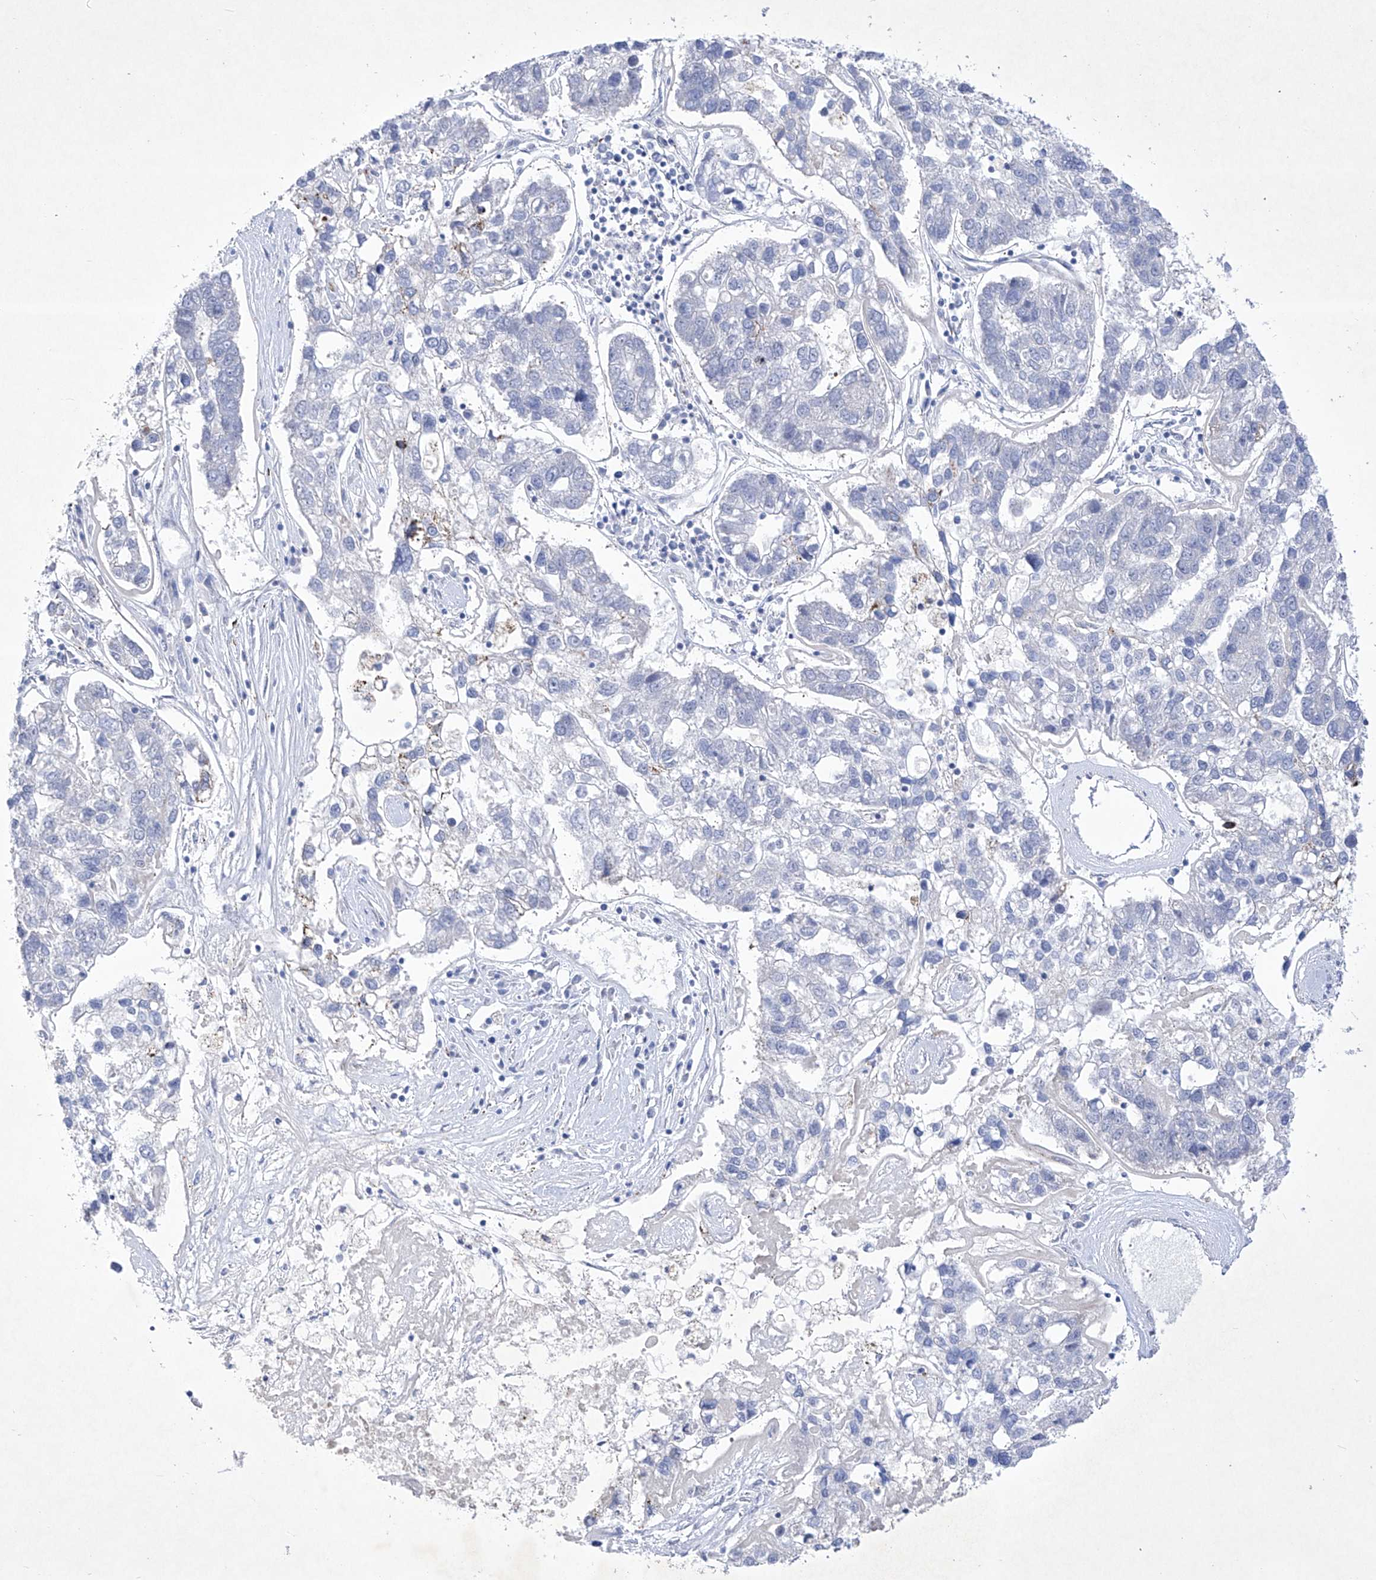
{"staining": {"intensity": "negative", "quantity": "none", "location": "none"}, "tissue": "pancreatic cancer", "cell_type": "Tumor cells", "image_type": "cancer", "snomed": [{"axis": "morphology", "description": "Adenocarcinoma, NOS"}, {"axis": "topography", "description": "Pancreas"}], "caption": "This is an immunohistochemistry (IHC) photomicrograph of adenocarcinoma (pancreatic). There is no staining in tumor cells.", "gene": "C1orf87", "patient": {"sex": "female", "age": 61}}